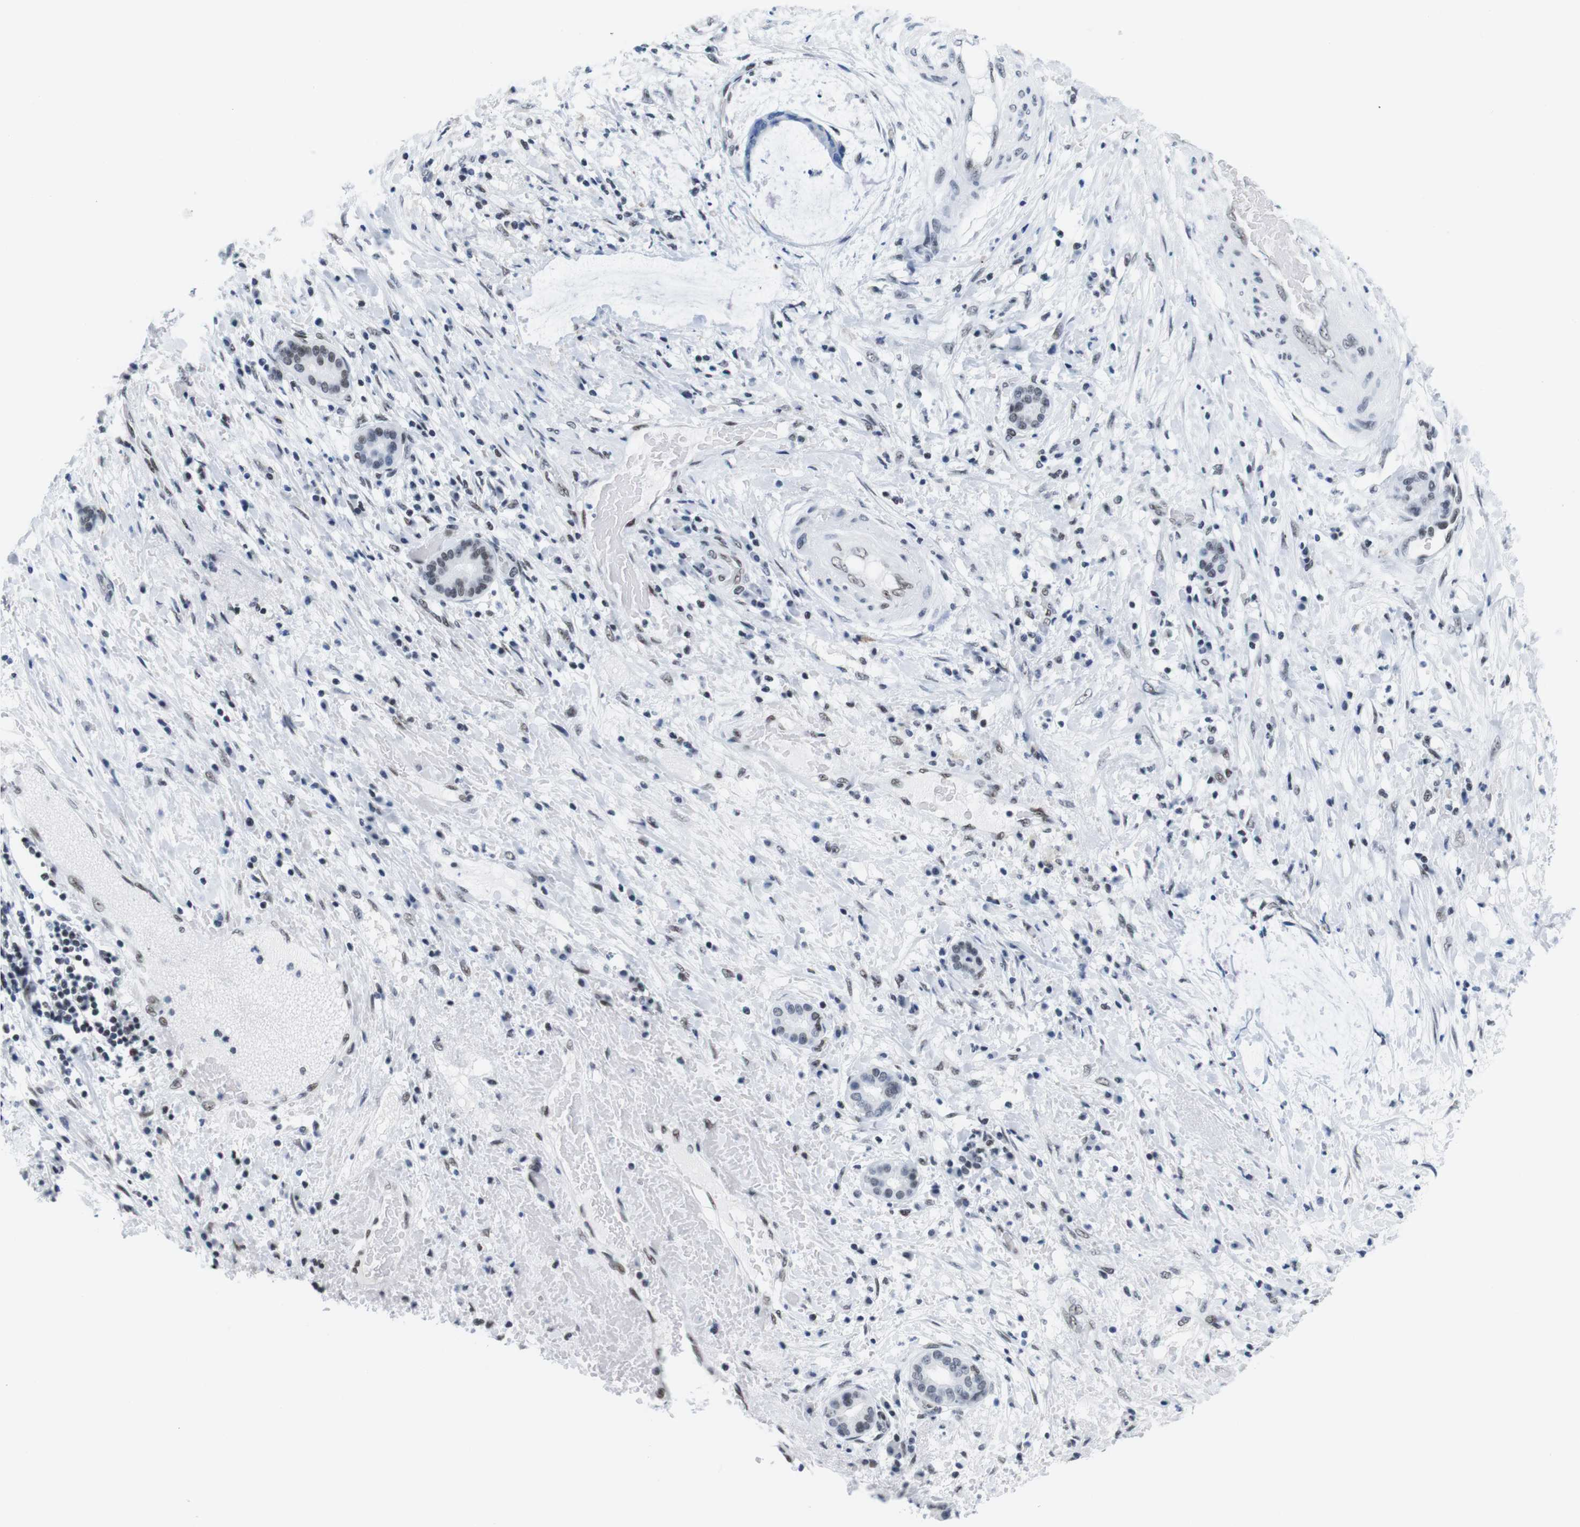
{"staining": {"intensity": "weak", "quantity": "<25%", "location": "nuclear"}, "tissue": "liver cancer", "cell_type": "Tumor cells", "image_type": "cancer", "snomed": [{"axis": "morphology", "description": "Cholangiocarcinoma"}, {"axis": "topography", "description": "Liver"}], "caption": "Tumor cells show no significant protein expression in cholangiocarcinoma (liver). (IHC, brightfield microscopy, high magnification).", "gene": "IFI16", "patient": {"sex": "female", "age": 73}}